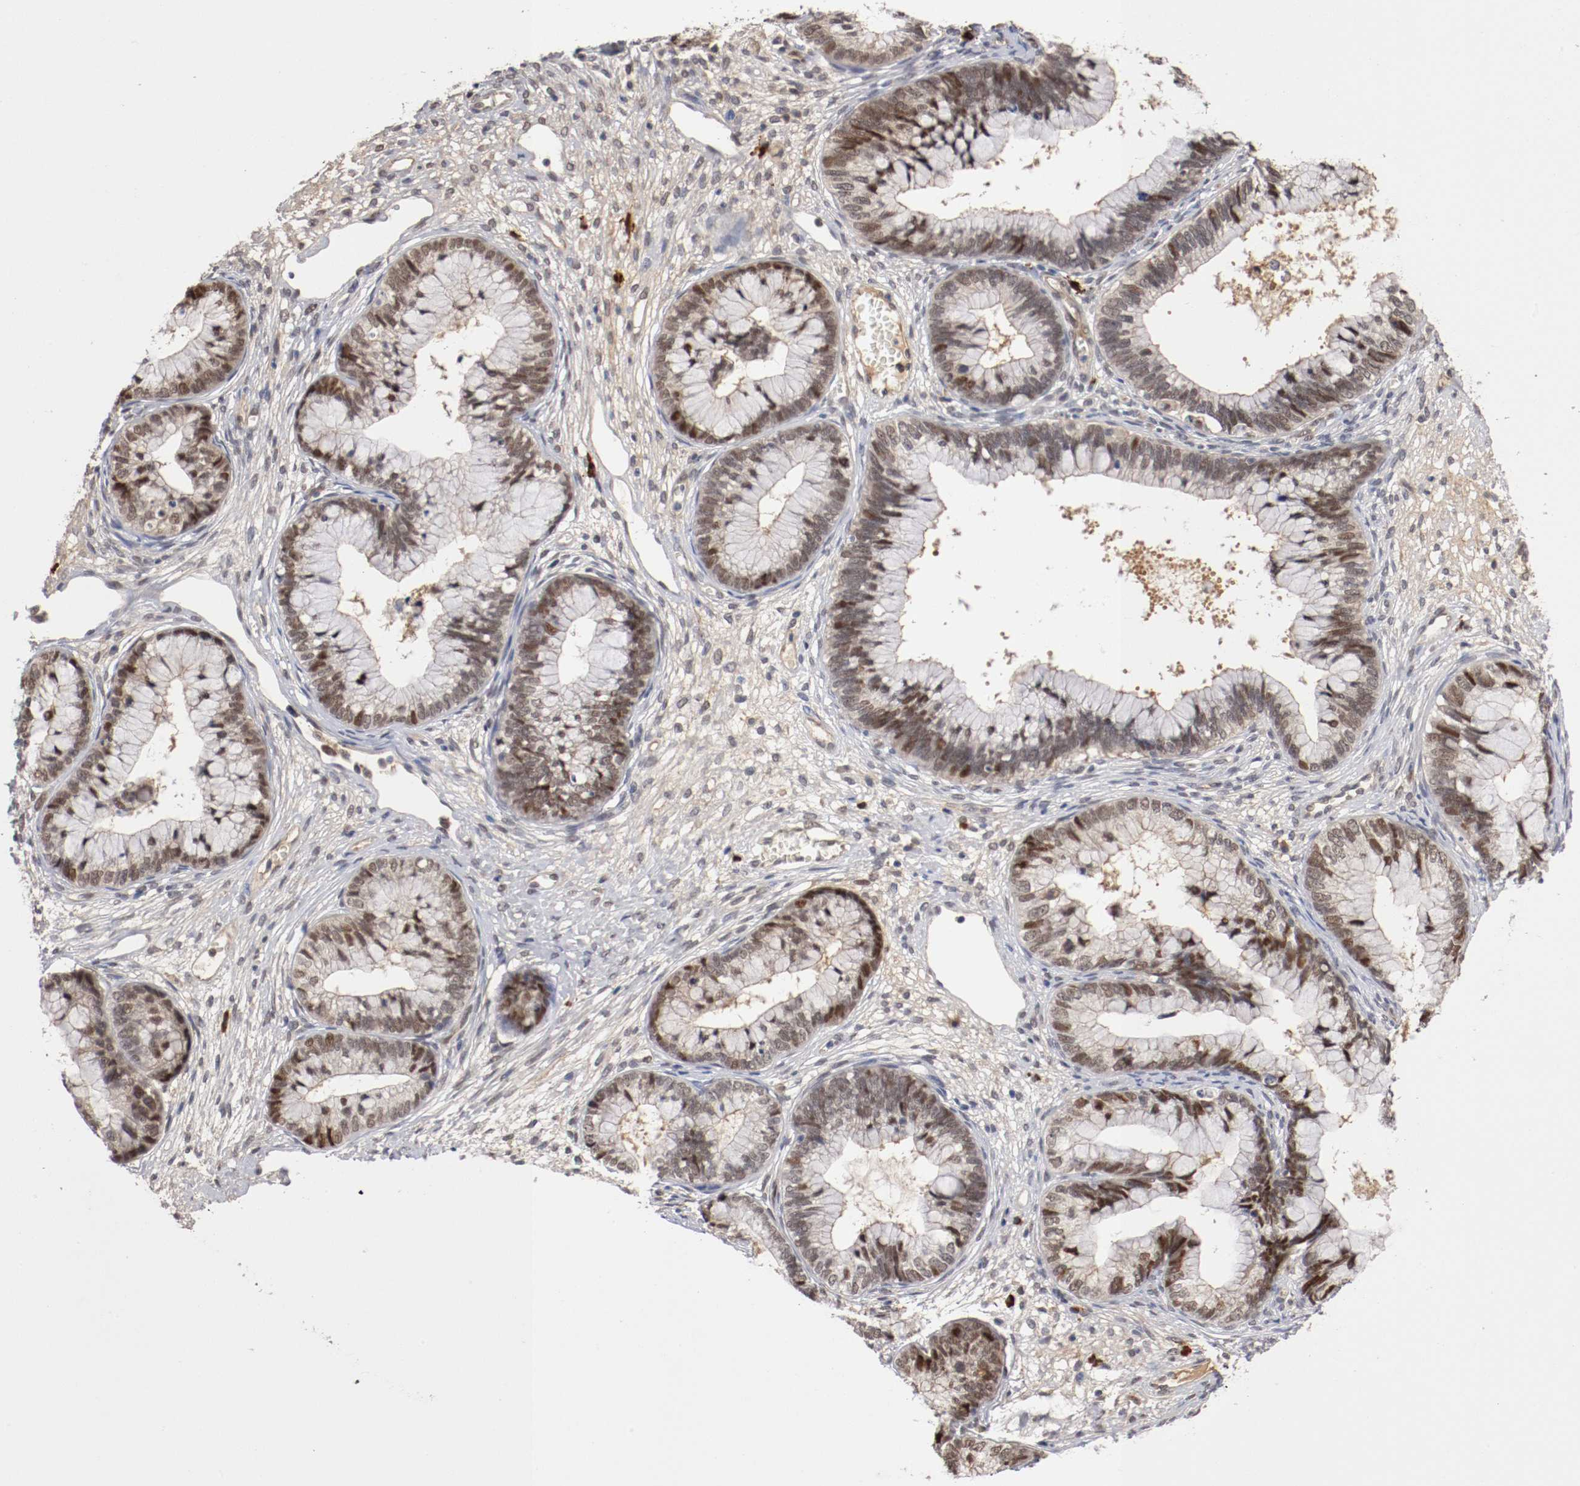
{"staining": {"intensity": "moderate", "quantity": "25%-75%", "location": "nuclear"}, "tissue": "cervical cancer", "cell_type": "Tumor cells", "image_type": "cancer", "snomed": [{"axis": "morphology", "description": "Adenocarcinoma, NOS"}, {"axis": "topography", "description": "Cervix"}], "caption": "Protein staining of cervical cancer tissue shows moderate nuclear staining in approximately 25%-75% of tumor cells.", "gene": "DNMT3B", "patient": {"sex": "female", "age": 44}}